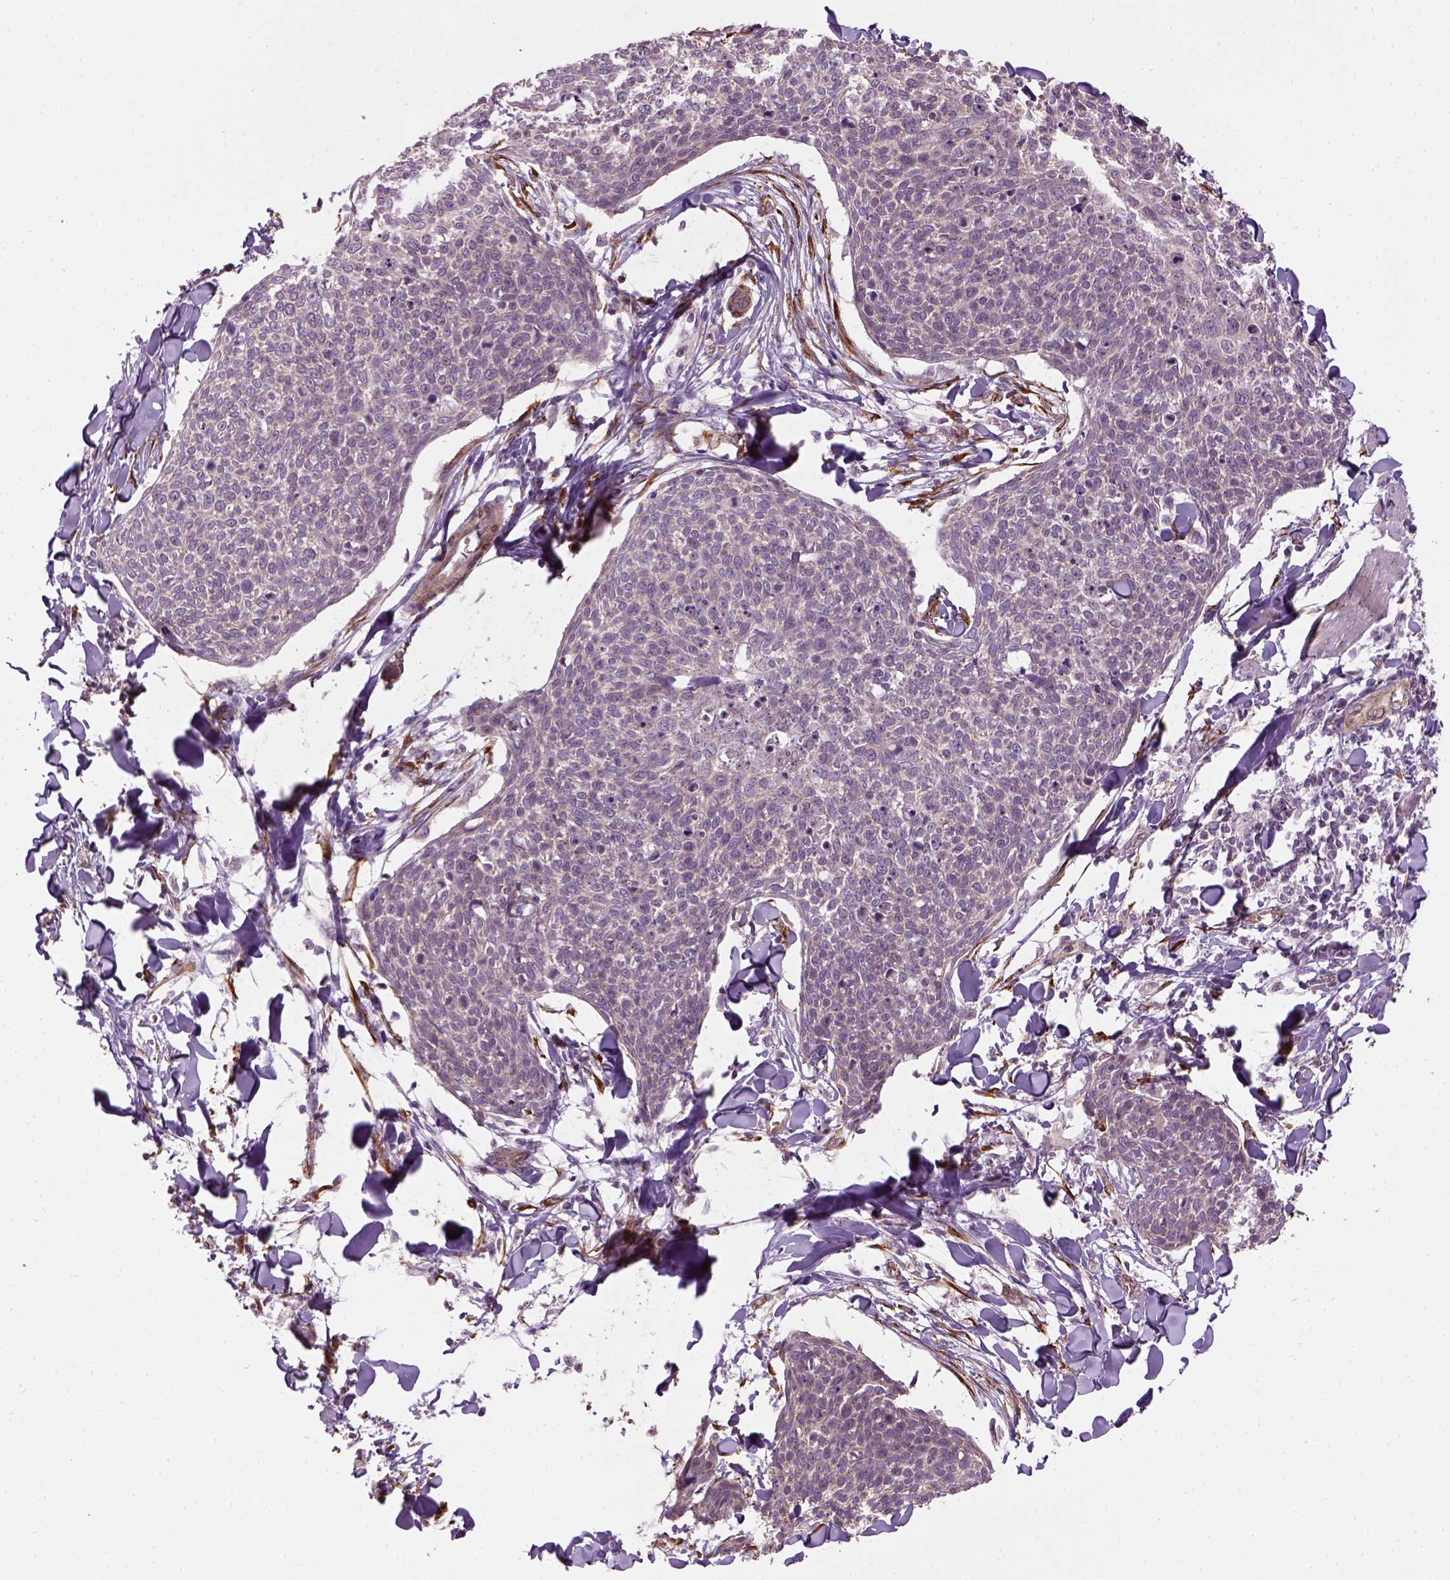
{"staining": {"intensity": "negative", "quantity": "none", "location": "none"}, "tissue": "skin cancer", "cell_type": "Tumor cells", "image_type": "cancer", "snomed": [{"axis": "morphology", "description": "Squamous cell carcinoma, NOS"}, {"axis": "topography", "description": "Skin"}, {"axis": "topography", "description": "Vulva"}], "caption": "Skin squamous cell carcinoma was stained to show a protein in brown. There is no significant expression in tumor cells.", "gene": "XK", "patient": {"sex": "female", "age": 75}}